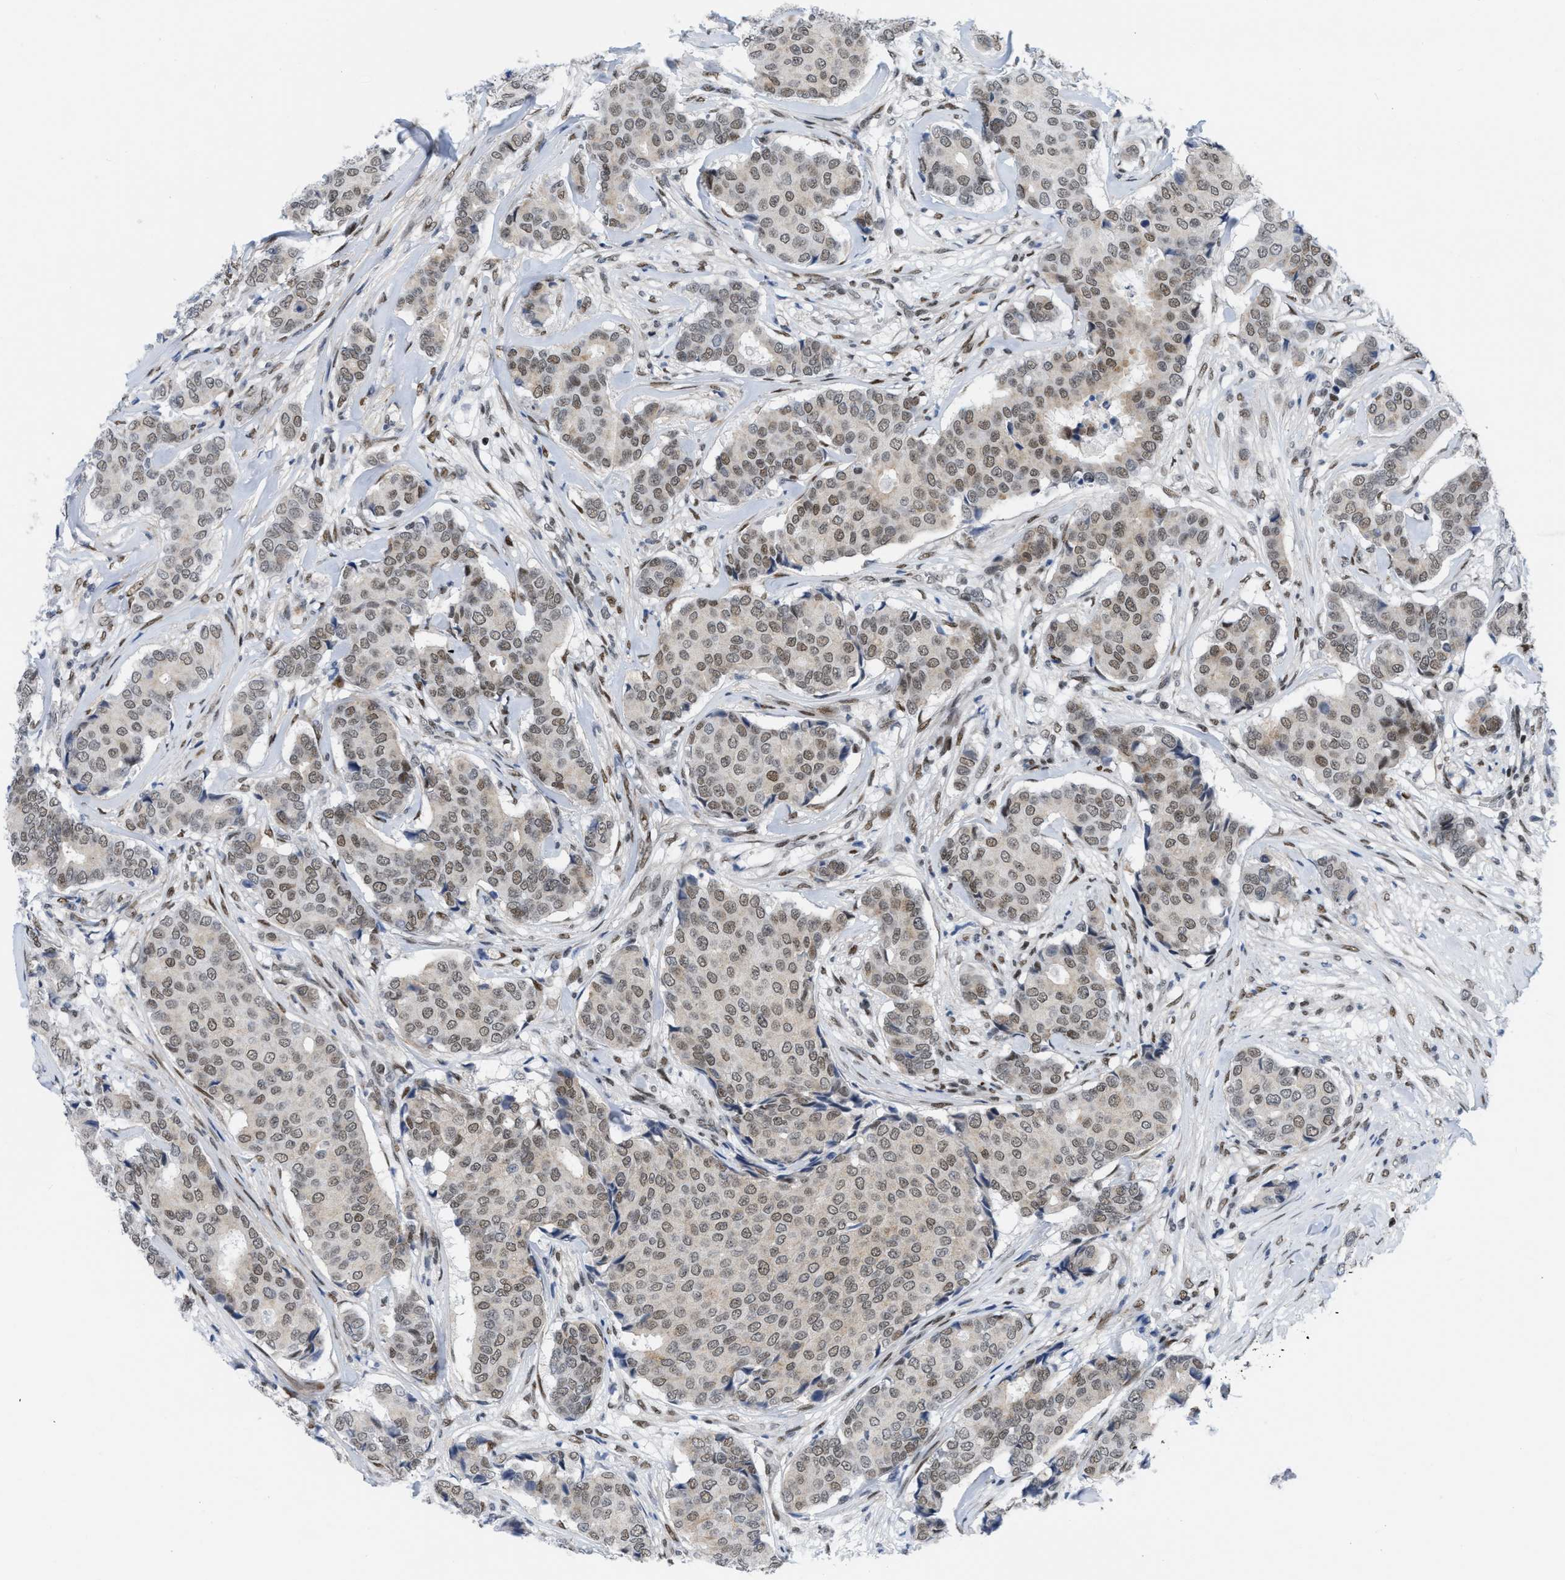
{"staining": {"intensity": "weak", "quantity": ">75%", "location": "nuclear"}, "tissue": "breast cancer", "cell_type": "Tumor cells", "image_type": "cancer", "snomed": [{"axis": "morphology", "description": "Duct carcinoma"}, {"axis": "topography", "description": "Breast"}], "caption": "Immunohistochemistry micrograph of neoplastic tissue: breast cancer (intraductal carcinoma) stained using immunohistochemistry (IHC) demonstrates low levels of weak protein expression localized specifically in the nuclear of tumor cells, appearing as a nuclear brown color.", "gene": "MIER1", "patient": {"sex": "female", "age": 75}}